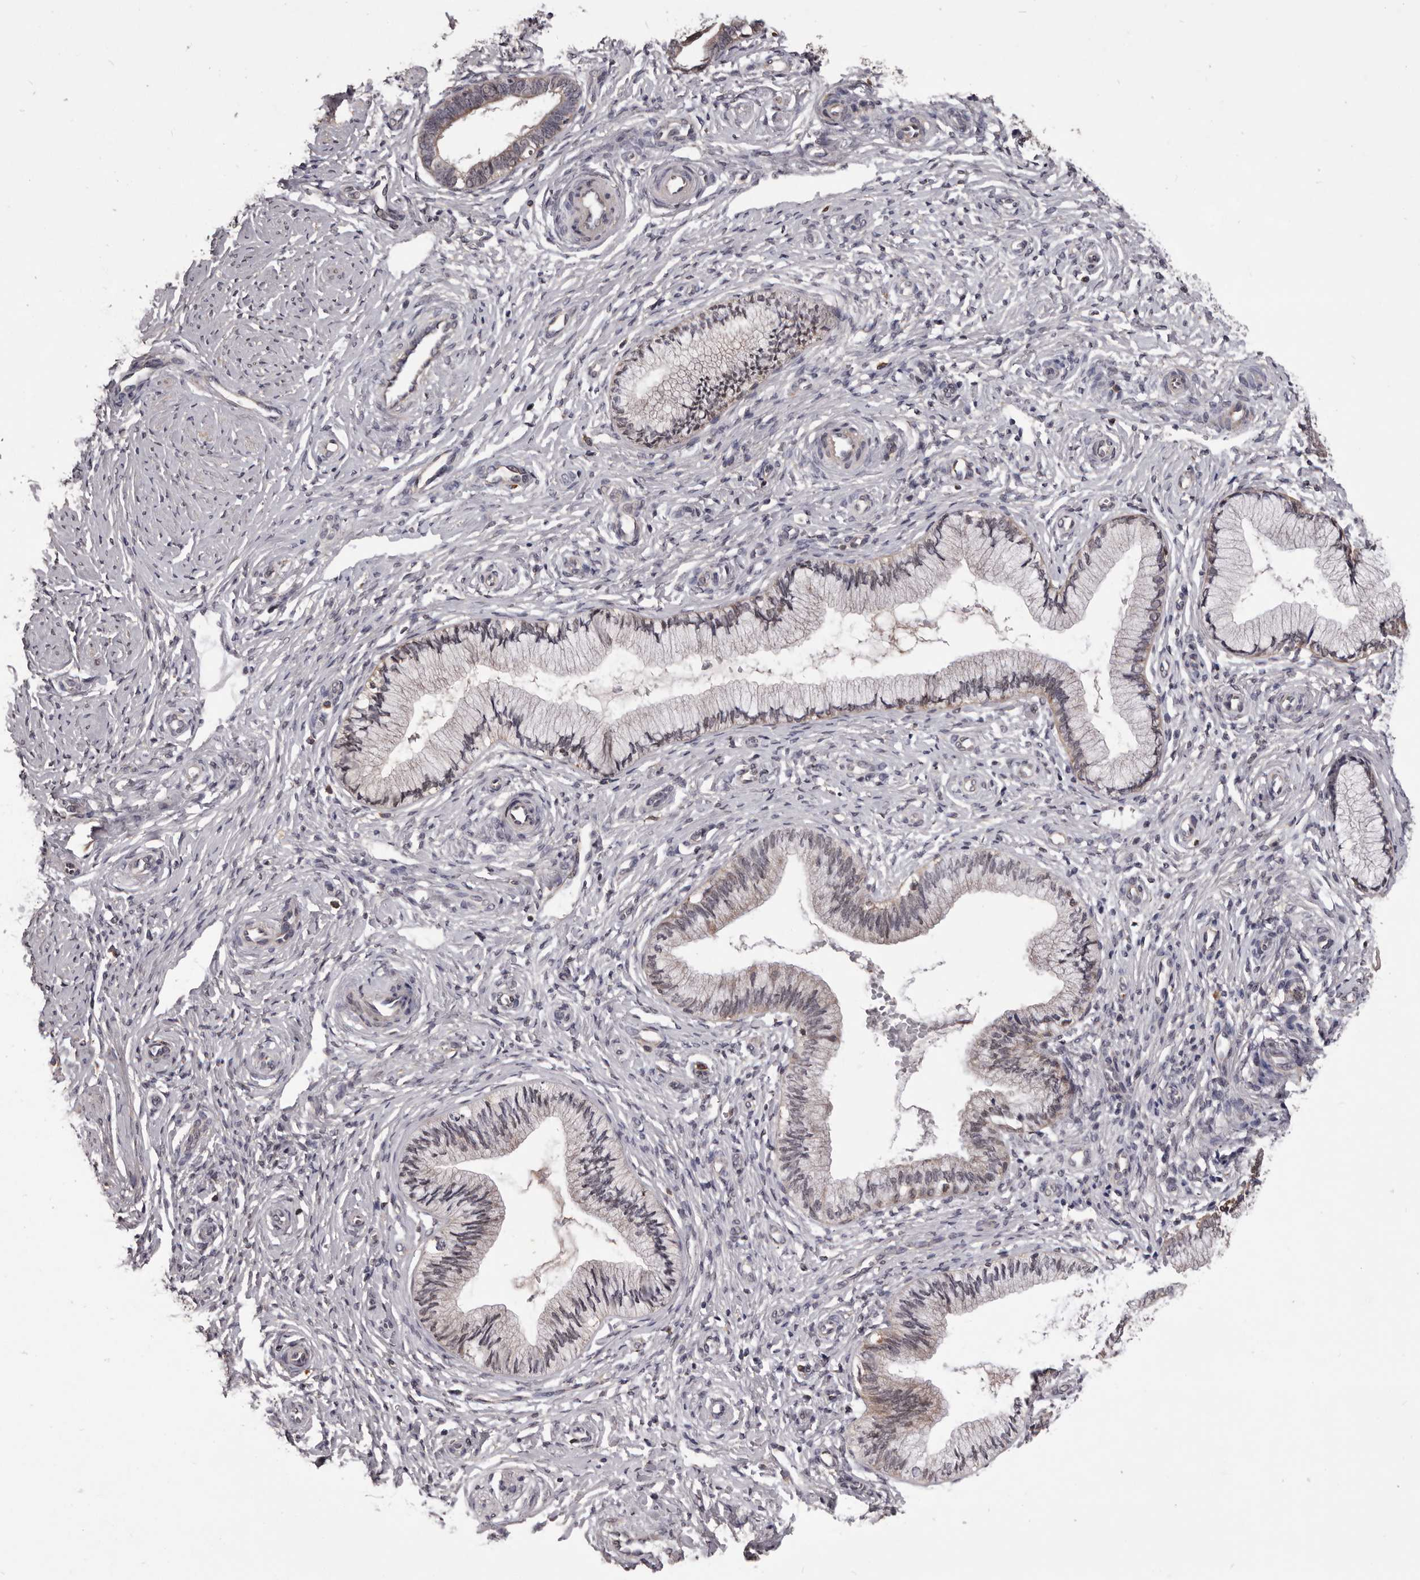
{"staining": {"intensity": "weak", "quantity": "<25%", "location": "cytoplasmic/membranous"}, "tissue": "cervix", "cell_type": "Glandular cells", "image_type": "normal", "snomed": [{"axis": "morphology", "description": "Normal tissue, NOS"}, {"axis": "topography", "description": "Cervix"}], "caption": "Immunohistochemical staining of benign cervix exhibits no significant positivity in glandular cells. (Brightfield microscopy of DAB (3,3'-diaminobenzidine) immunohistochemistry at high magnification).", "gene": "CELF3", "patient": {"sex": "female", "age": 27}}